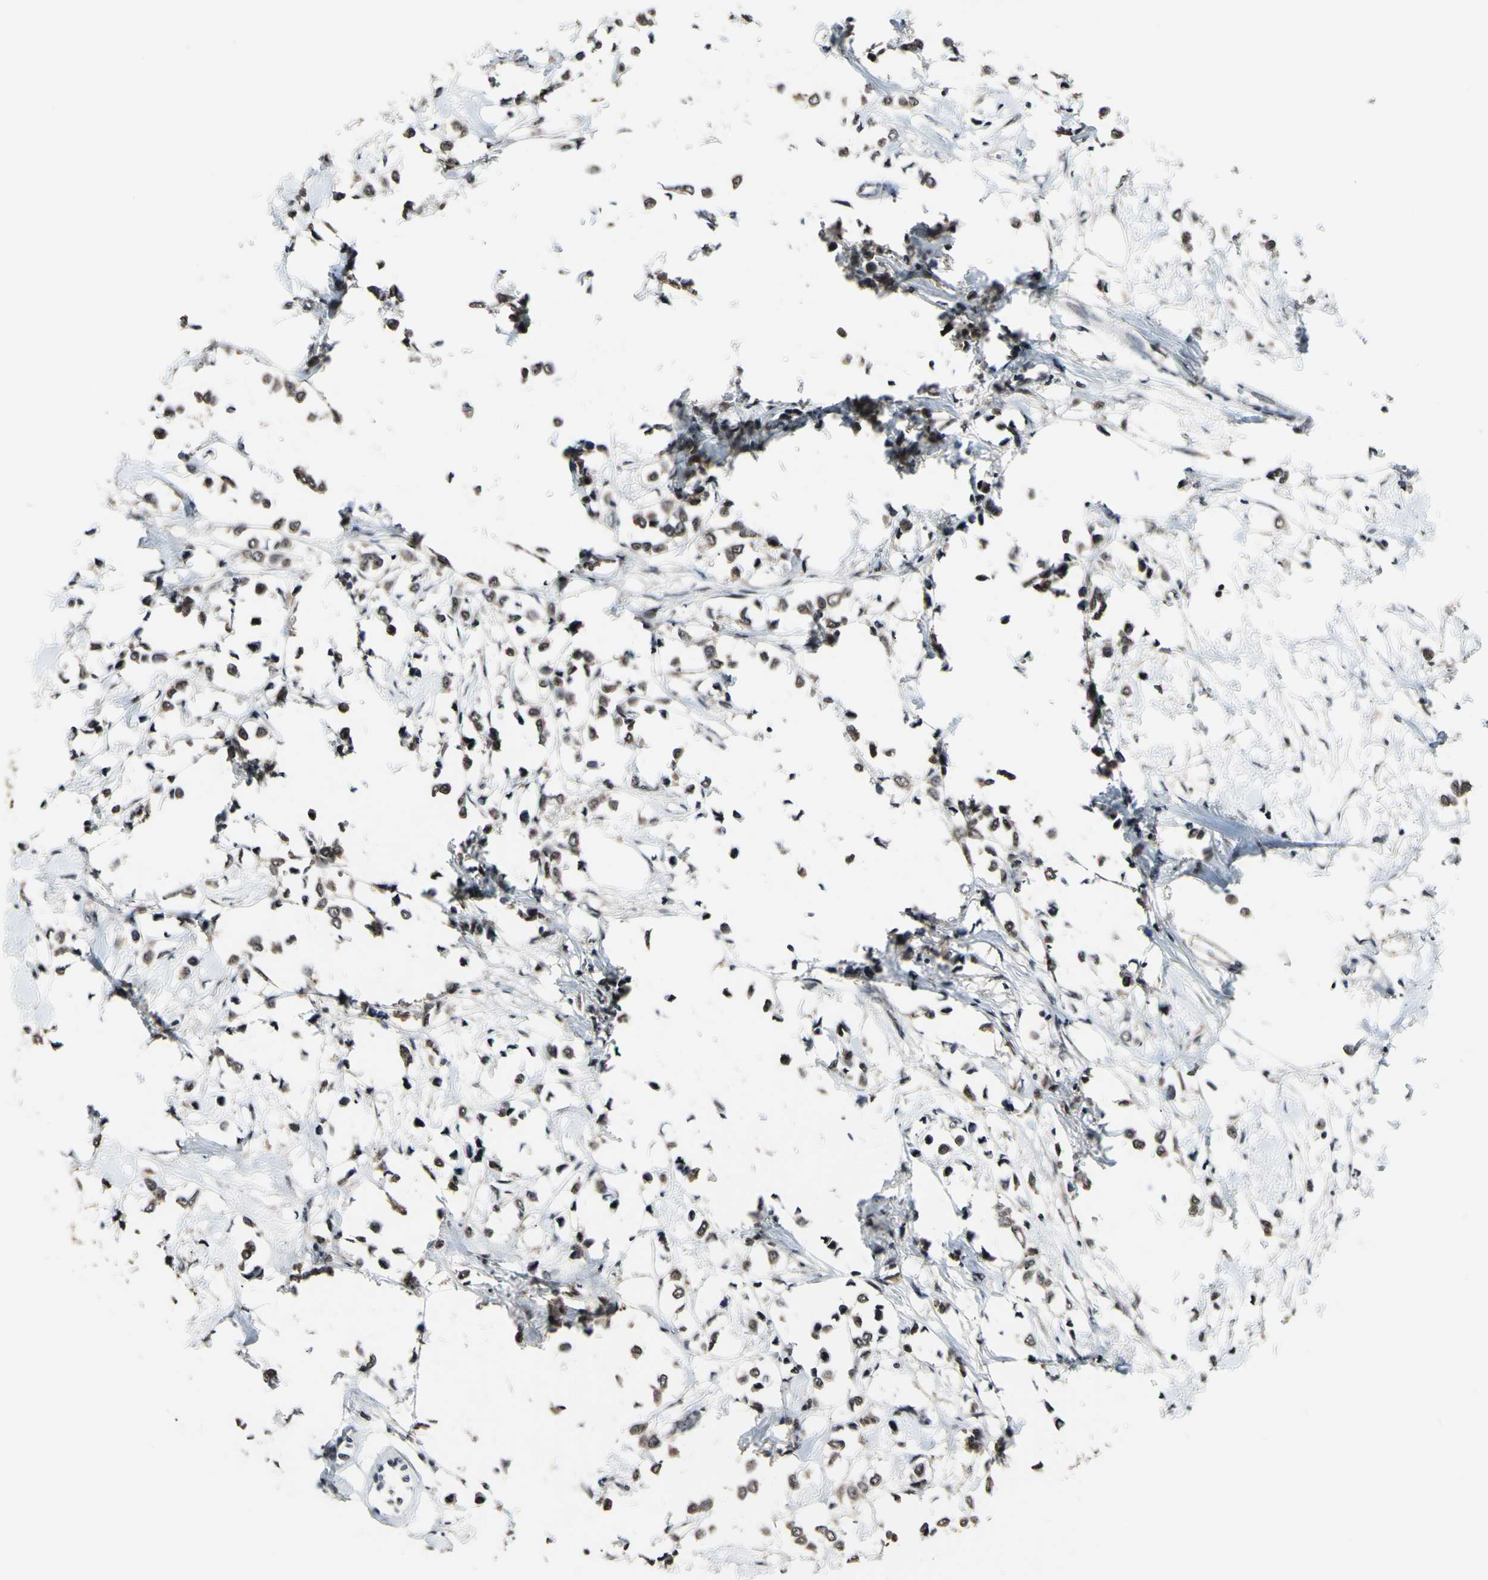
{"staining": {"intensity": "weak", "quantity": ">75%", "location": "cytoplasmic/membranous,nuclear"}, "tissue": "breast cancer", "cell_type": "Tumor cells", "image_type": "cancer", "snomed": [{"axis": "morphology", "description": "Lobular carcinoma"}, {"axis": "topography", "description": "Breast"}], "caption": "Protein staining reveals weak cytoplasmic/membranous and nuclear staining in about >75% of tumor cells in breast lobular carcinoma. Using DAB (3,3'-diaminobenzidine) (brown) and hematoxylin (blue) stains, captured at high magnification using brightfield microscopy.", "gene": "PSMD10", "patient": {"sex": "female", "age": 51}}